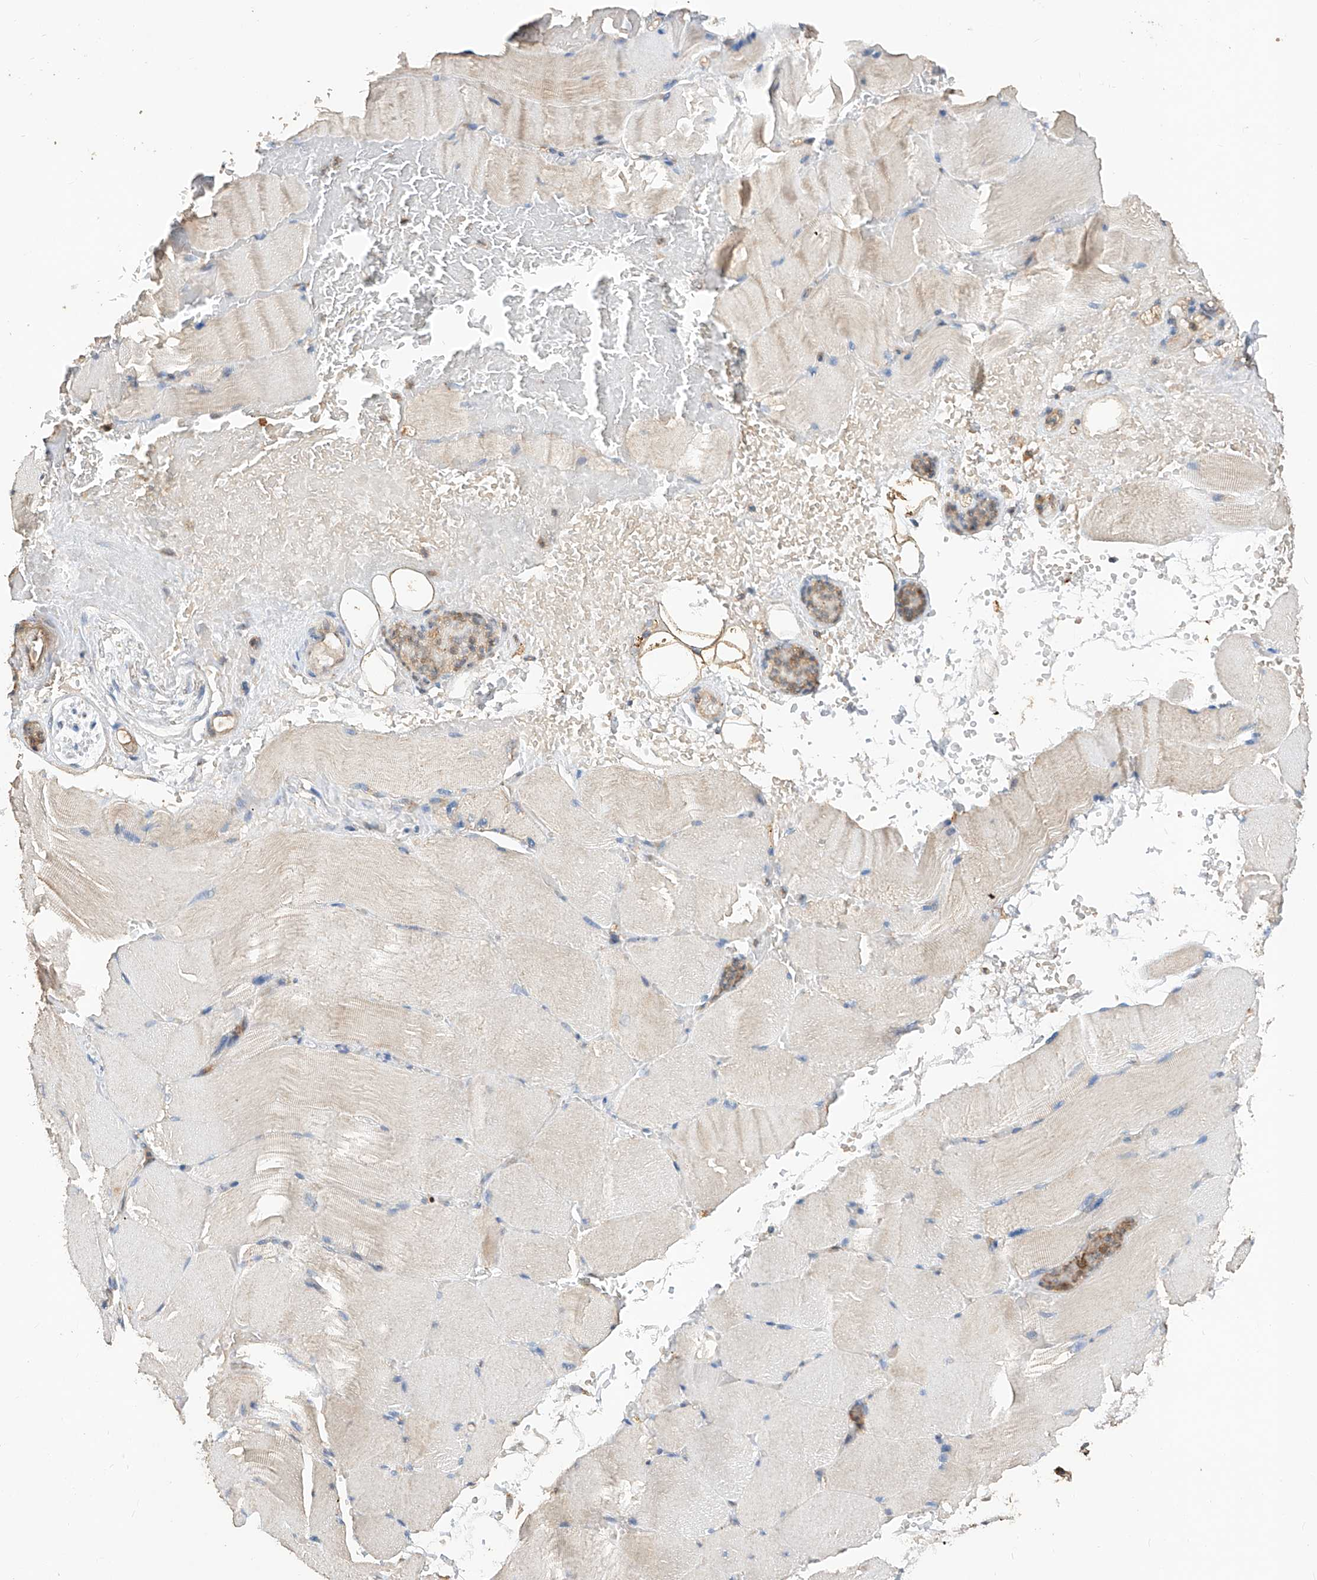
{"staining": {"intensity": "negative", "quantity": "none", "location": "none"}, "tissue": "skeletal muscle", "cell_type": "Myocytes", "image_type": "normal", "snomed": [{"axis": "morphology", "description": "Normal tissue, NOS"}, {"axis": "topography", "description": "Skeletal muscle"}, {"axis": "topography", "description": "Parathyroid gland"}], "caption": "Unremarkable skeletal muscle was stained to show a protein in brown. There is no significant staining in myocytes. Brightfield microscopy of IHC stained with DAB (3,3'-diaminobenzidine) (brown) and hematoxylin (blue), captured at high magnification.", "gene": "RILPL2", "patient": {"sex": "female", "age": 37}}